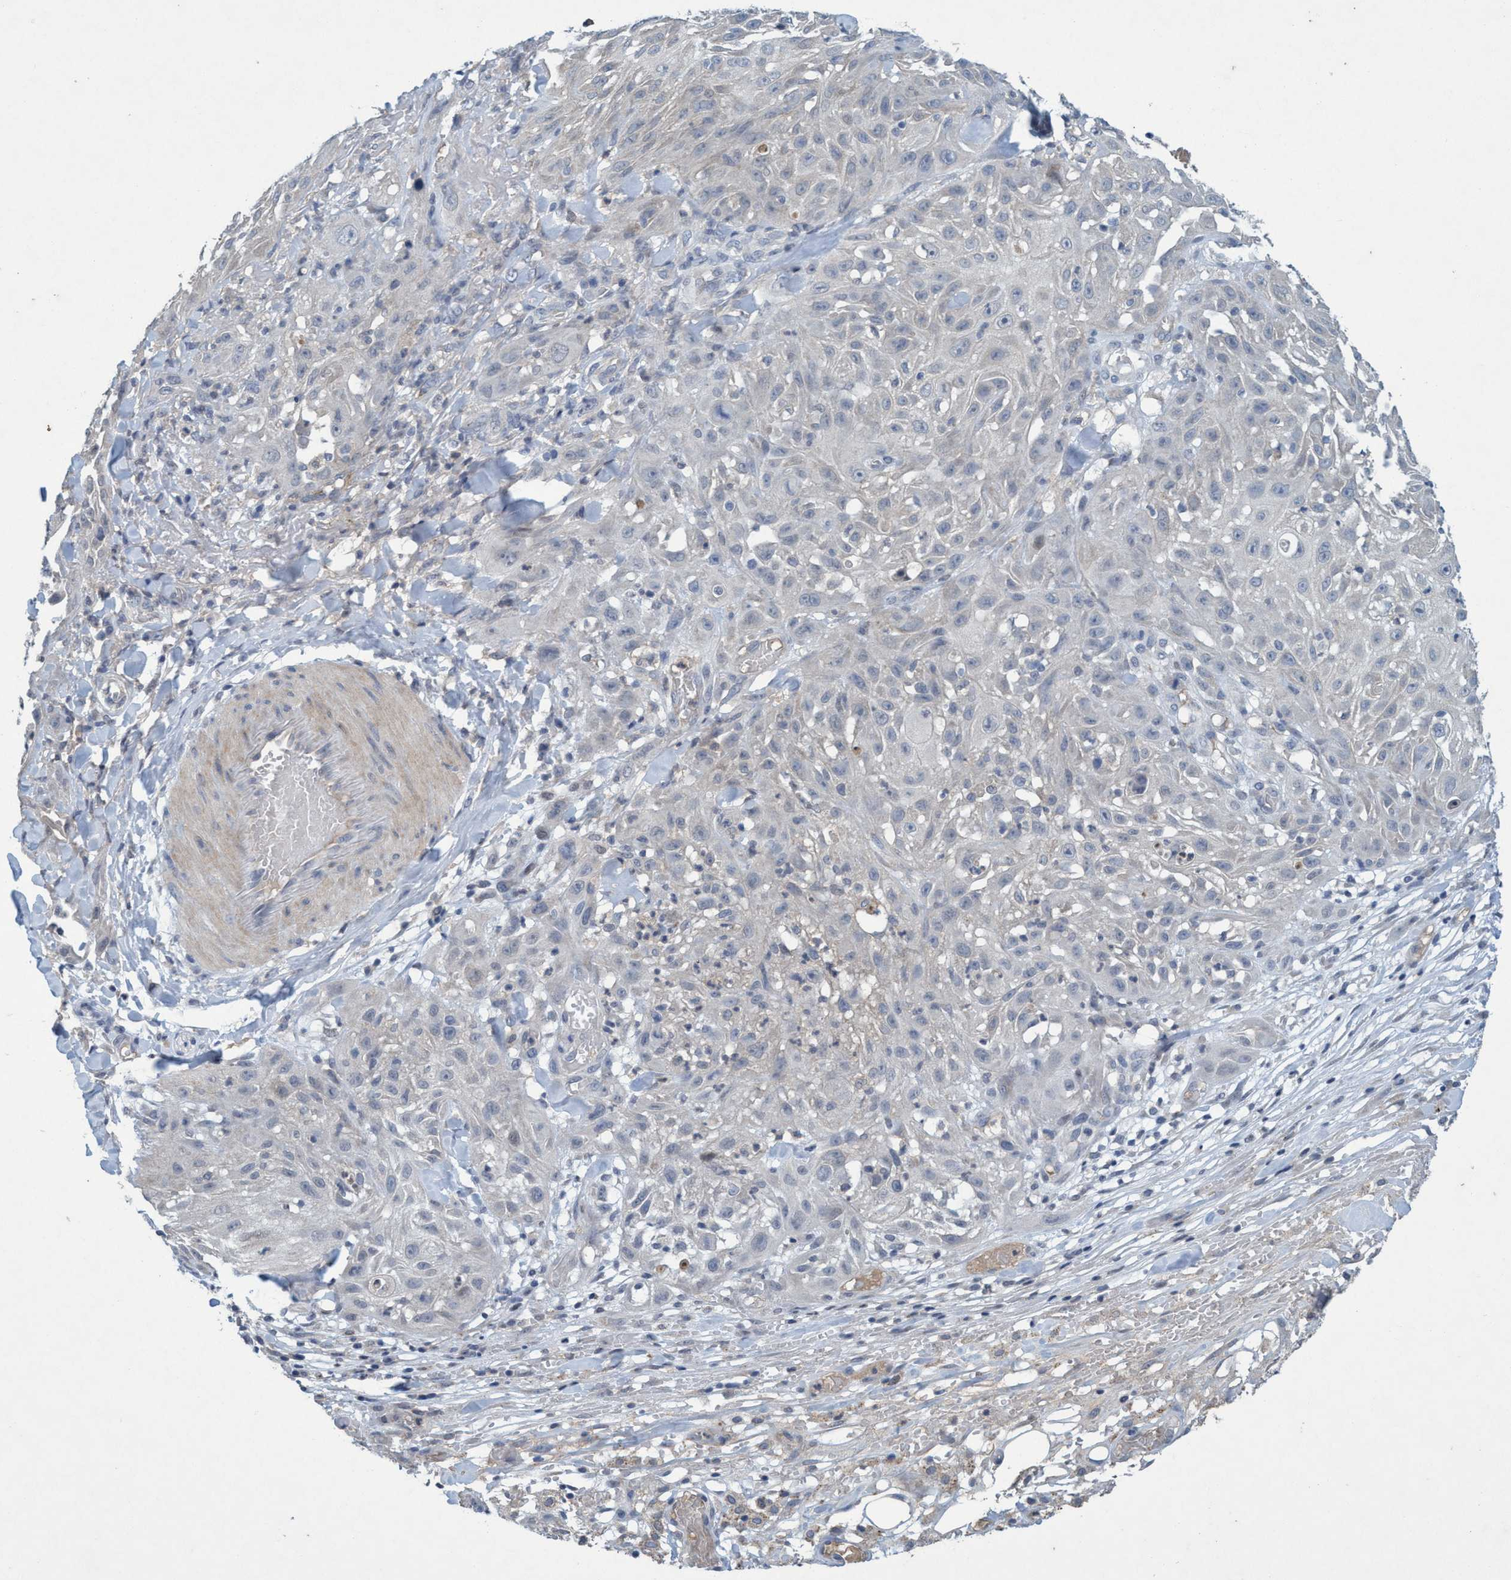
{"staining": {"intensity": "negative", "quantity": "none", "location": "none"}, "tissue": "skin cancer", "cell_type": "Tumor cells", "image_type": "cancer", "snomed": [{"axis": "morphology", "description": "Squamous cell carcinoma, NOS"}, {"axis": "topography", "description": "Skin"}], "caption": "Immunohistochemical staining of skin cancer exhibits no significant staining in tumor cells. The staining is performed using DAB (3,3'-diaminobenzidine) brown chromogen with nuclei counter-stained in using hematoxylin.", "gene": "RNF208", "patient": {"sex": "male", "age": 75}}